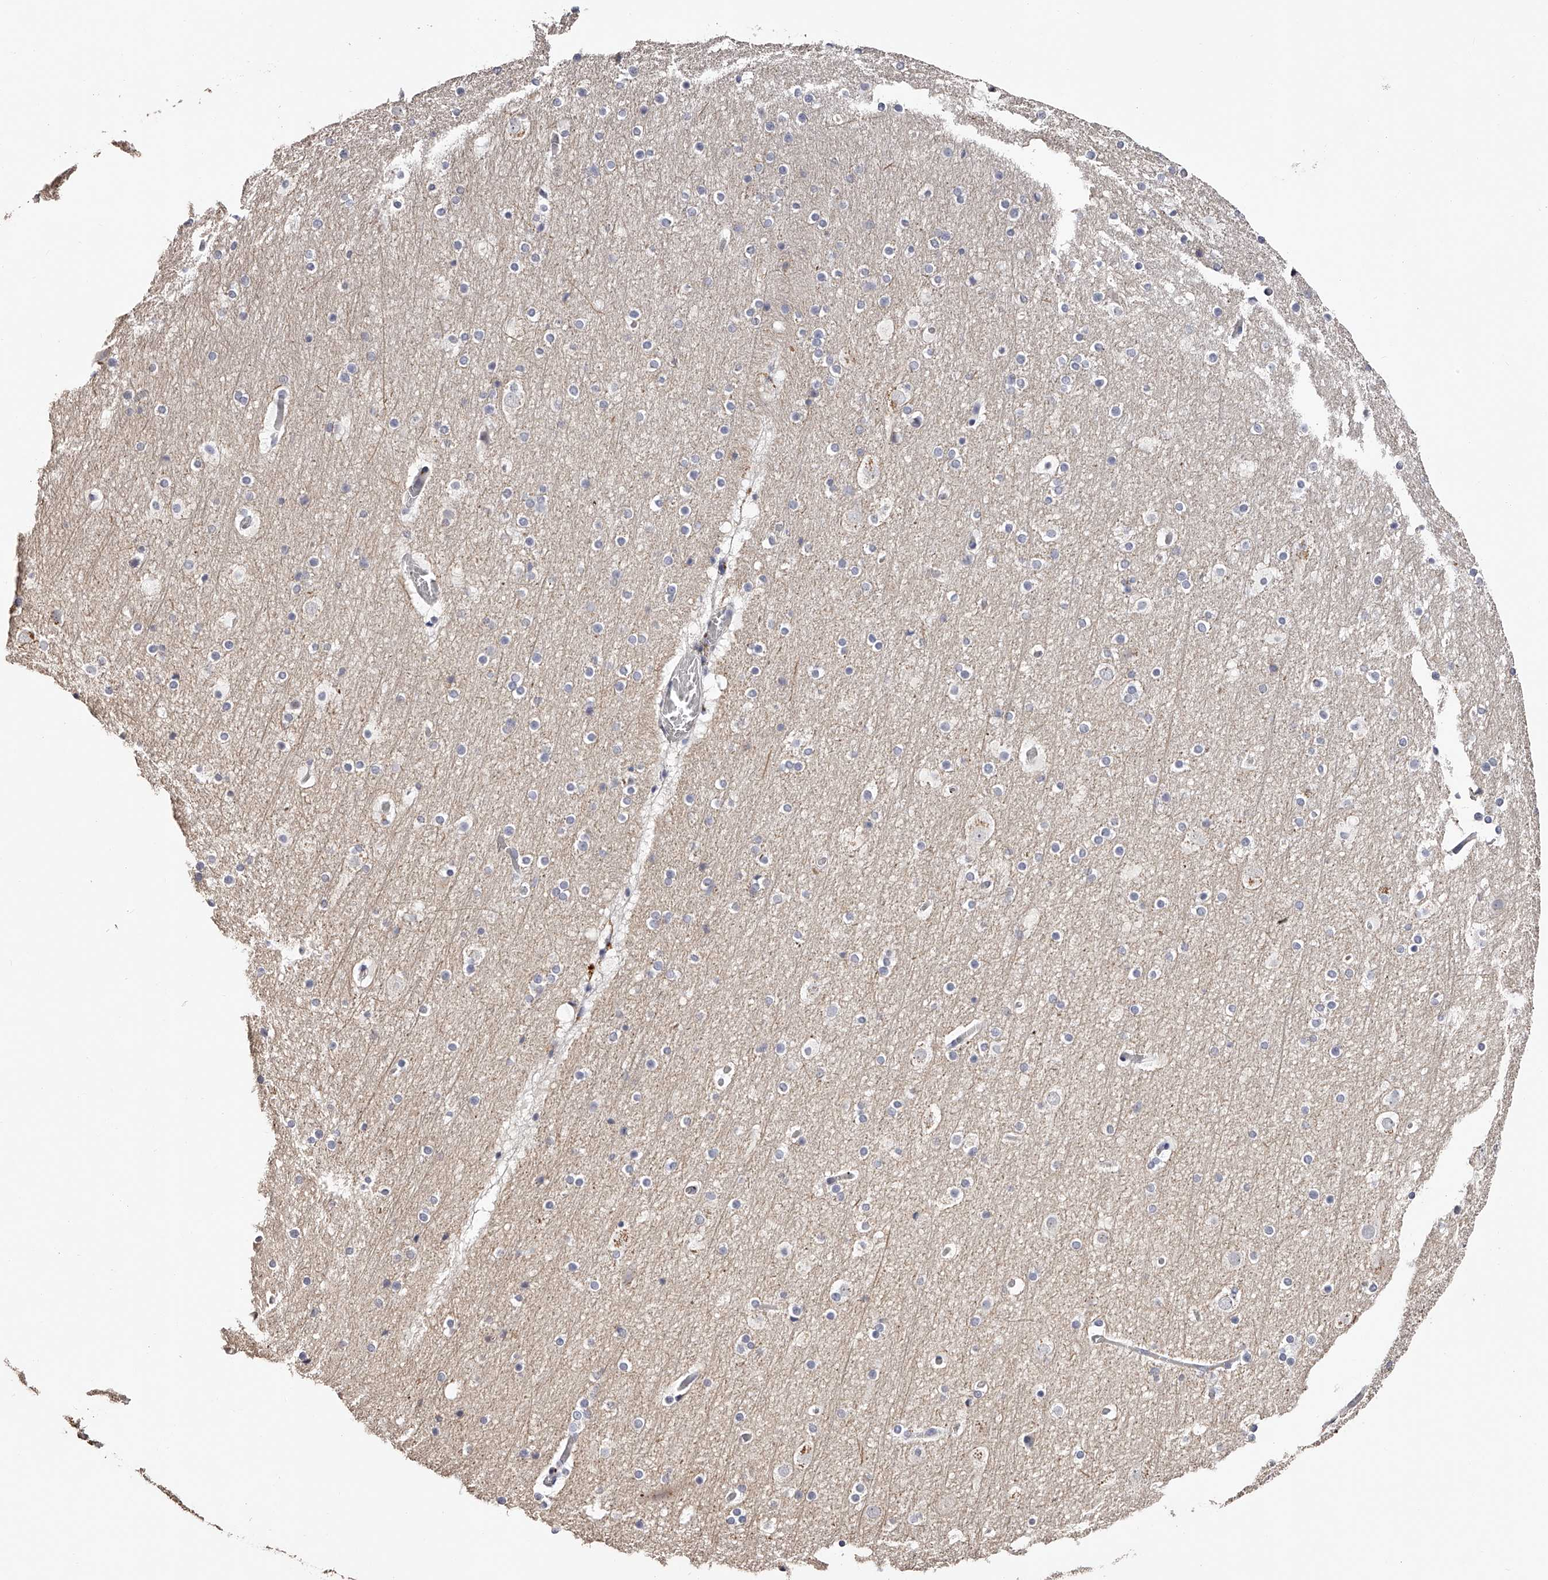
{"staining": {"intensity": "negative", "quantity": "none", "location": "none"}, "tissue": "cerebral cortex", "cell_type": "Endothelial cells", "image_type": "normal", "snomed": [{"axis": "morphology", "description": "Normal tissue, NOS"}, {"axis": "topography", "description": "Cerebral cortex"}], "caption": "There is no significant expression in endothelial cells of cerebral cortex. (Stains: DAB (3,3'-diaminobenzidine) immunohistochemistry (IHC) with hematoxylin counter stain, Microscopy: brightfield microscopy at high magnification).", "gene": "SLC35D3", "patient": {"sex": "male", "age": 57}}